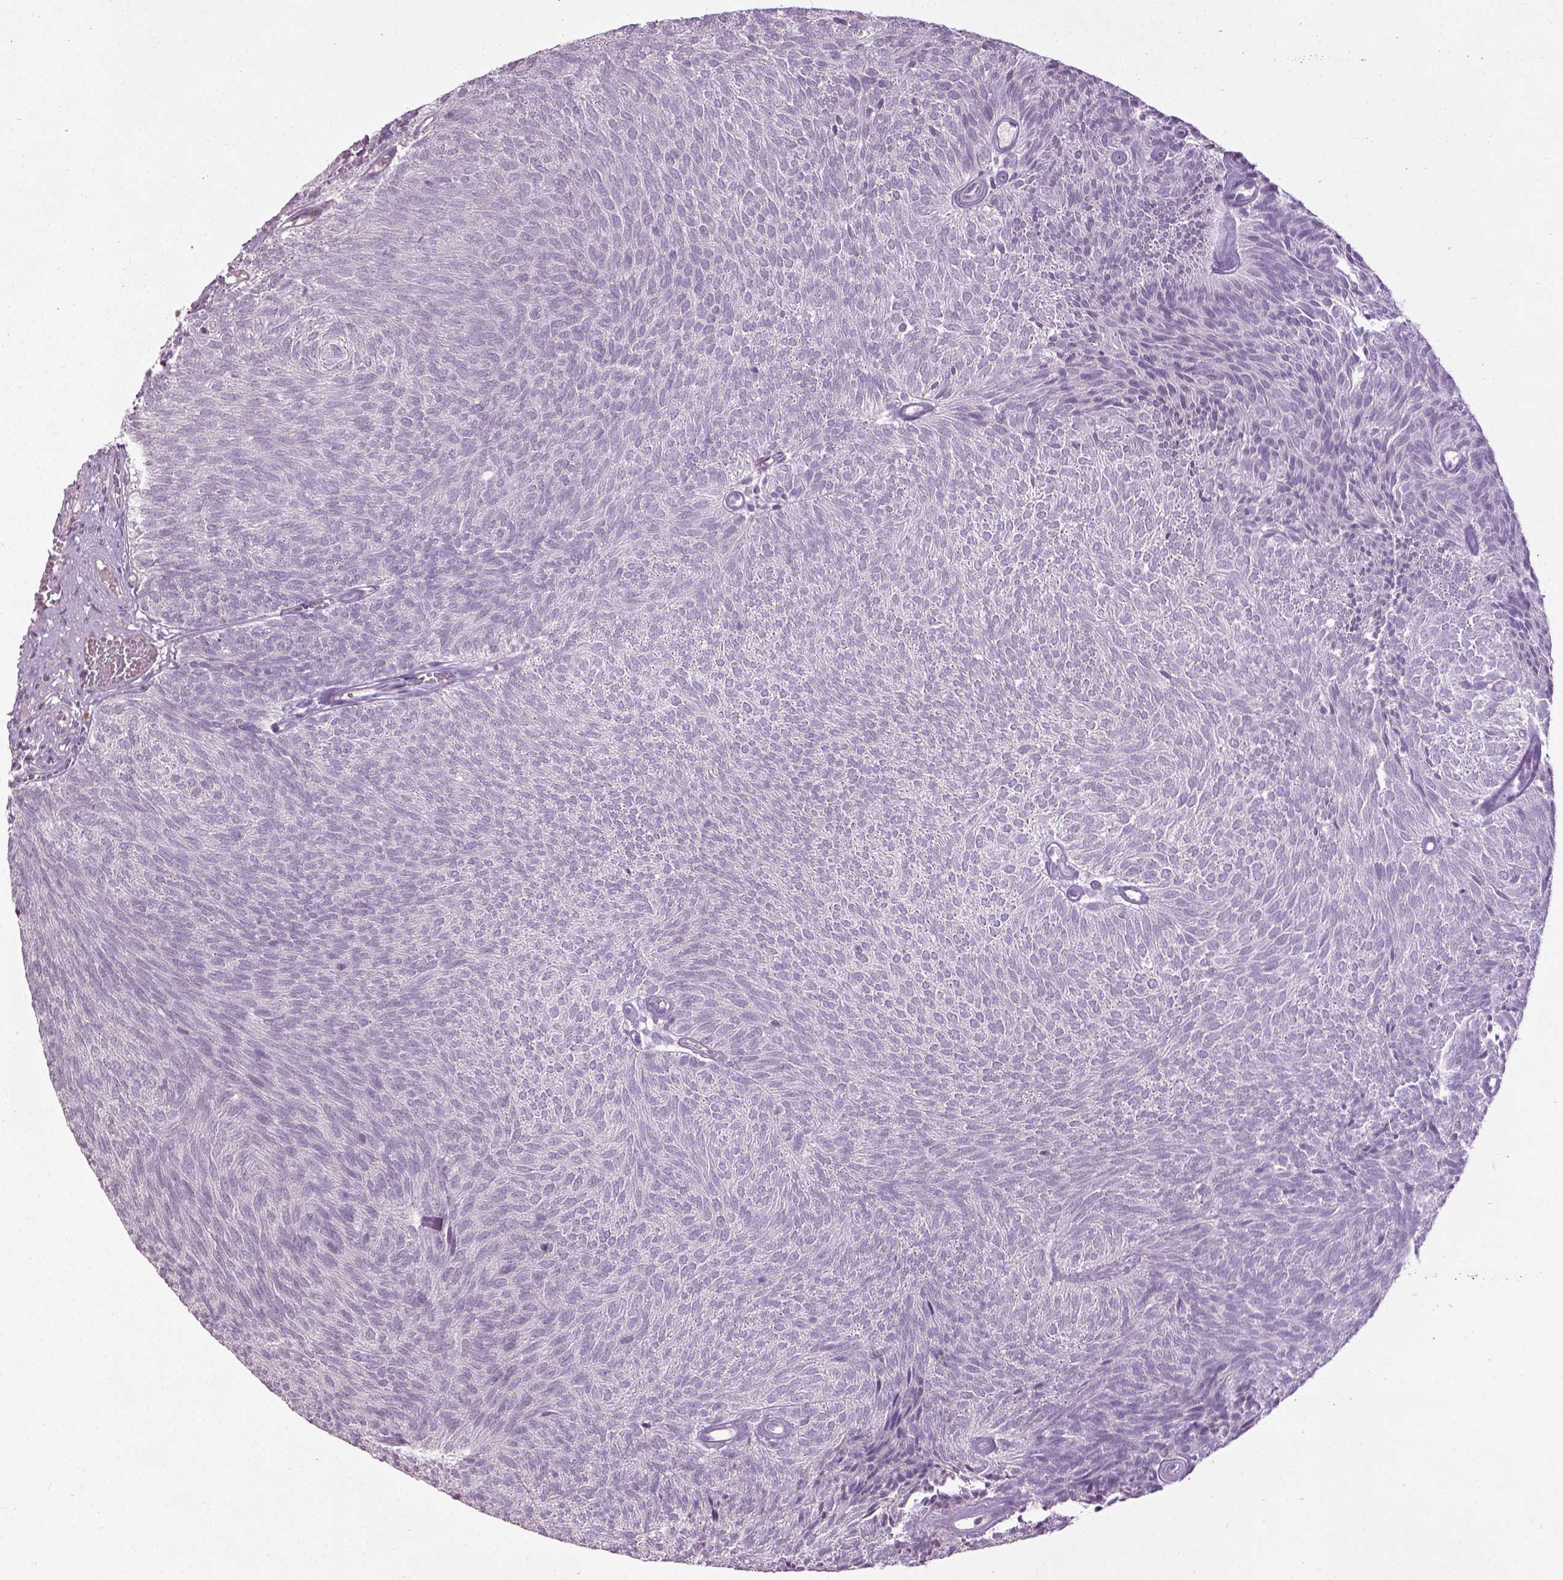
{"staining": {"intensity": "negative", "quantity": "none", "location": "none"}, "tissue": "urothelial cancer", "cell_type": "Tumor cells", "image_type": "cancer", "snomed": [{"axis": "morphology", "description": "Urothelial carcinoma, Low grade"}, {"axis": "topography", "description": "Urinary bladder"}], "caption": "High magnification brightfield microscopy of urothelial carcinoma (low-grade) stained with DAB (brown) and counterstained with hematoxylin (blue): tumor cells show no significant staining. (DAB IHC visualized using brightfield microscopy, high magnification).", "gene": "NTNG2", "patient": {"sex": "male", "age": 77}}